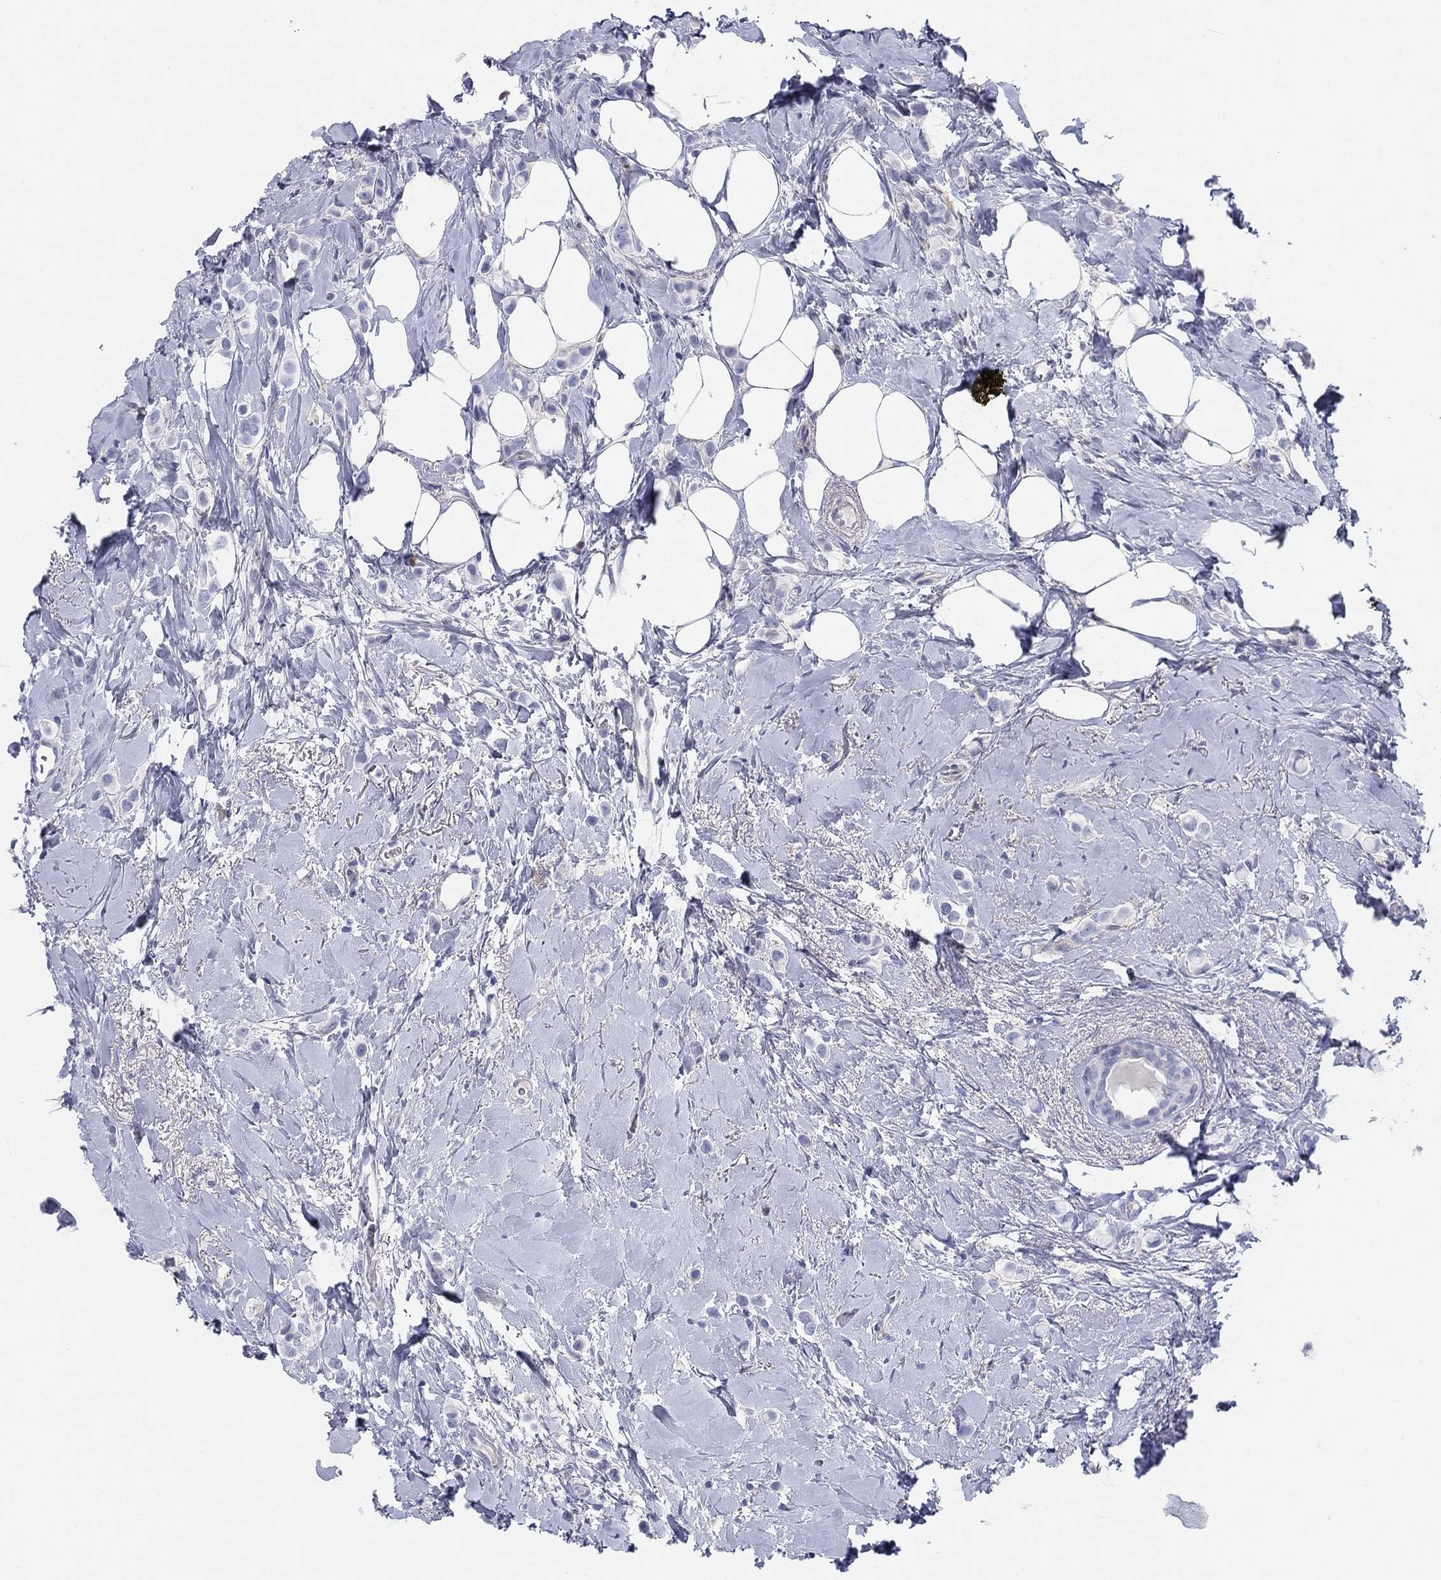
{"staining": {"intensity": "negative", "quantity": "none", "location": "none"}, "tissue": "breast cancer", "cell_type": "Tumor cells", "image_type": "cancer", "snomed": [{"axis": "morphology", "description": "Lobular carcinoma"}, {"axis": "topography", "description": "Breast"}], "caption": "A high-resolution photomicrograph shows IHC staining of breast cancer, which exhibits no significant staining in tumor cells. (Immunohistochemistry, brightfield microscopy, high magnification).", "gene": "HEATR4", "patient": {"sex": "female", "age": 66}}